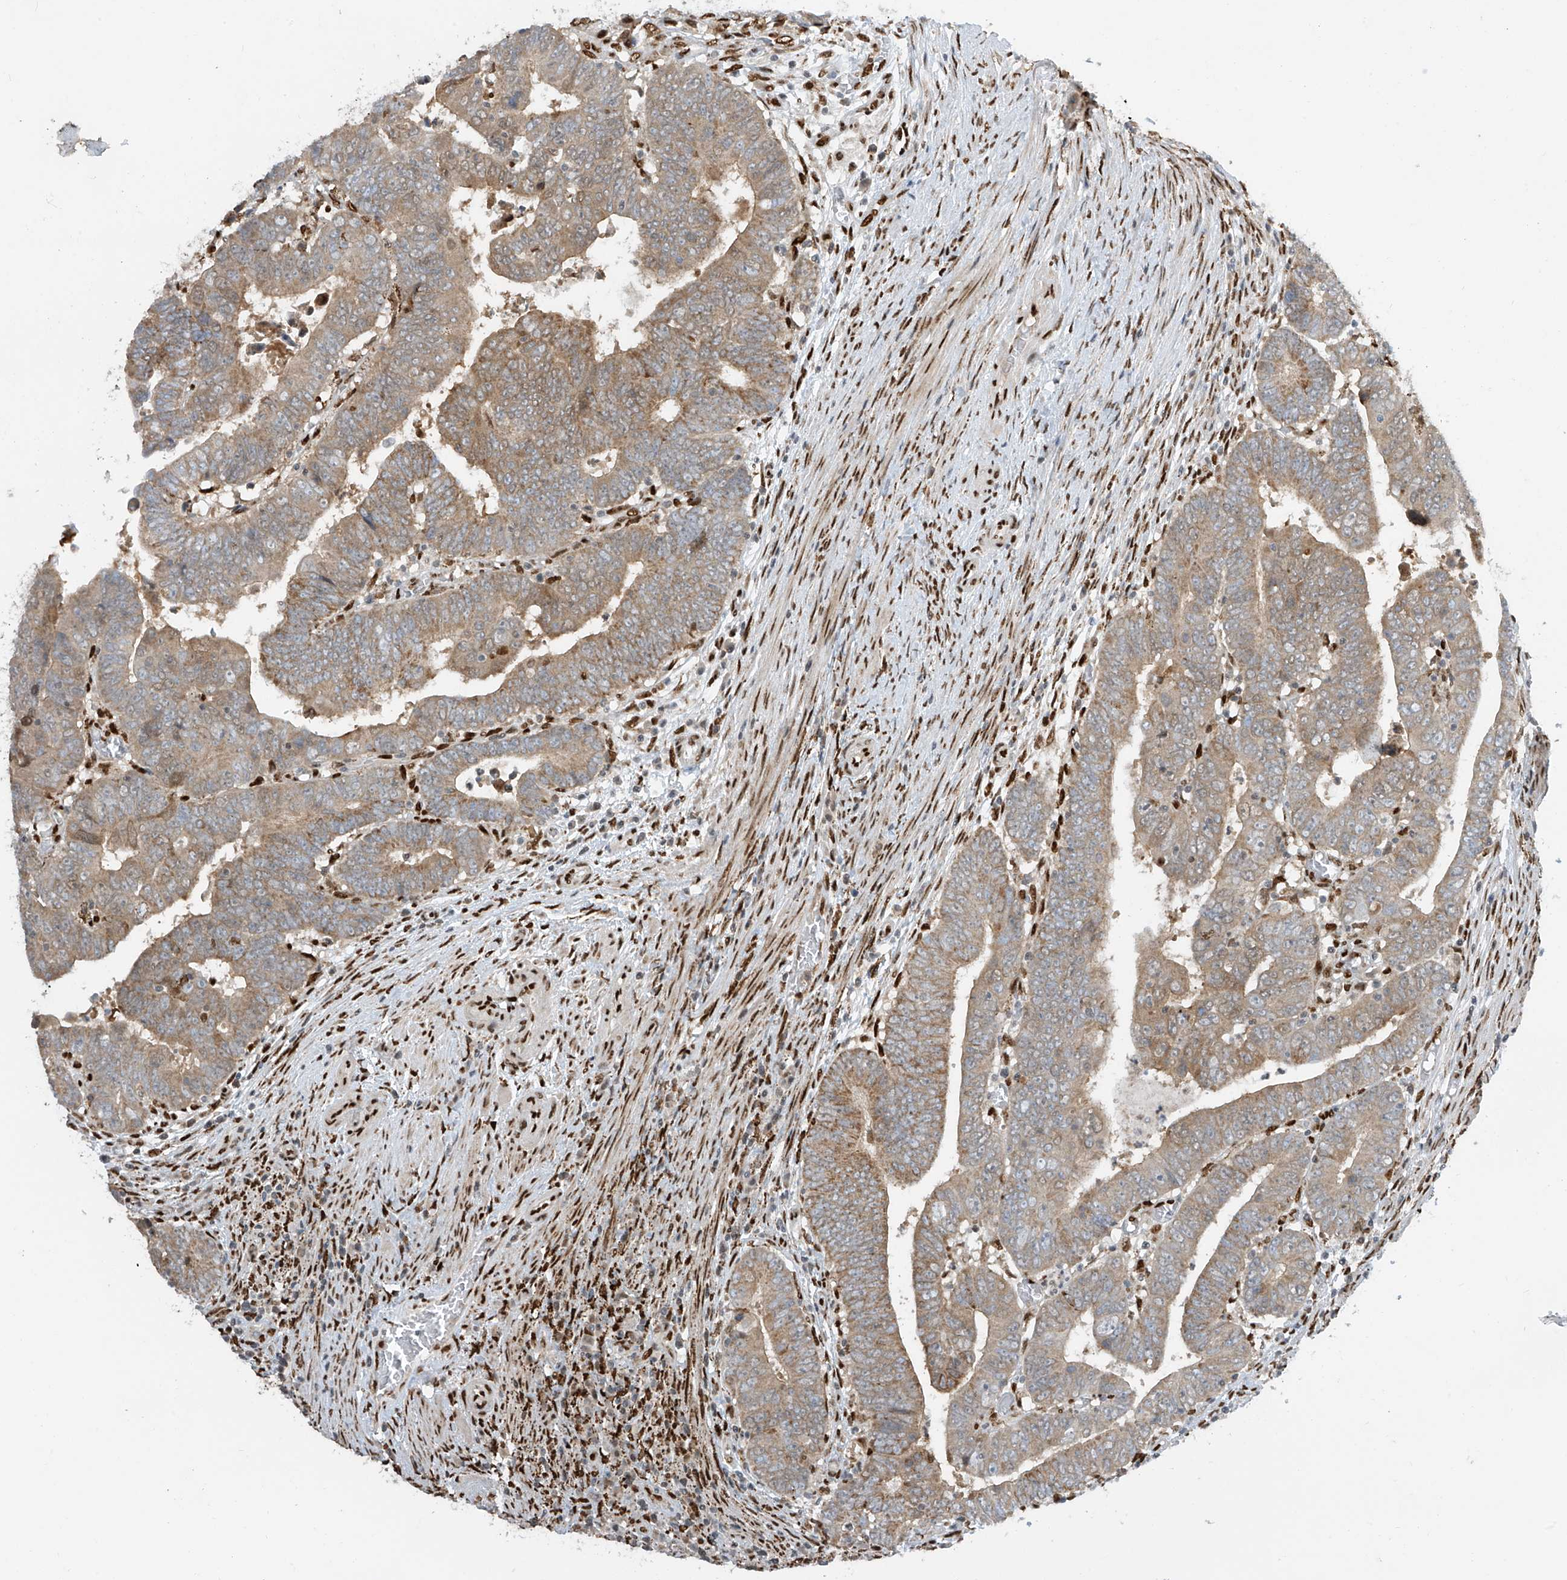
{"staining": {"intensity": "weak", "quantity": ">75%", "location": "cytoplasmic/membranous"}, "tissue": "colorectal cancer", "cell_type": "Tumor cells", "image_type": "cancer", "snomed": [{"axis": "morphology", "description": "Normal tissue, NOS"}, {"axis": "morphology", "description": "Adenocarcinoma, NOS"}, {"axis": "topography", "description": "Rectum"}], "caption": "Immunohistochemical staining of human colorectal cancer (adenocarcinoma) displays weak cytoplasmic/membranous protein positivity in about >75% of tumor cells. (Brightfield microscopy of DAB IHC at high magnification).", "gene": "PM20D2", "patient": {"sex": "female", "age": 65}}